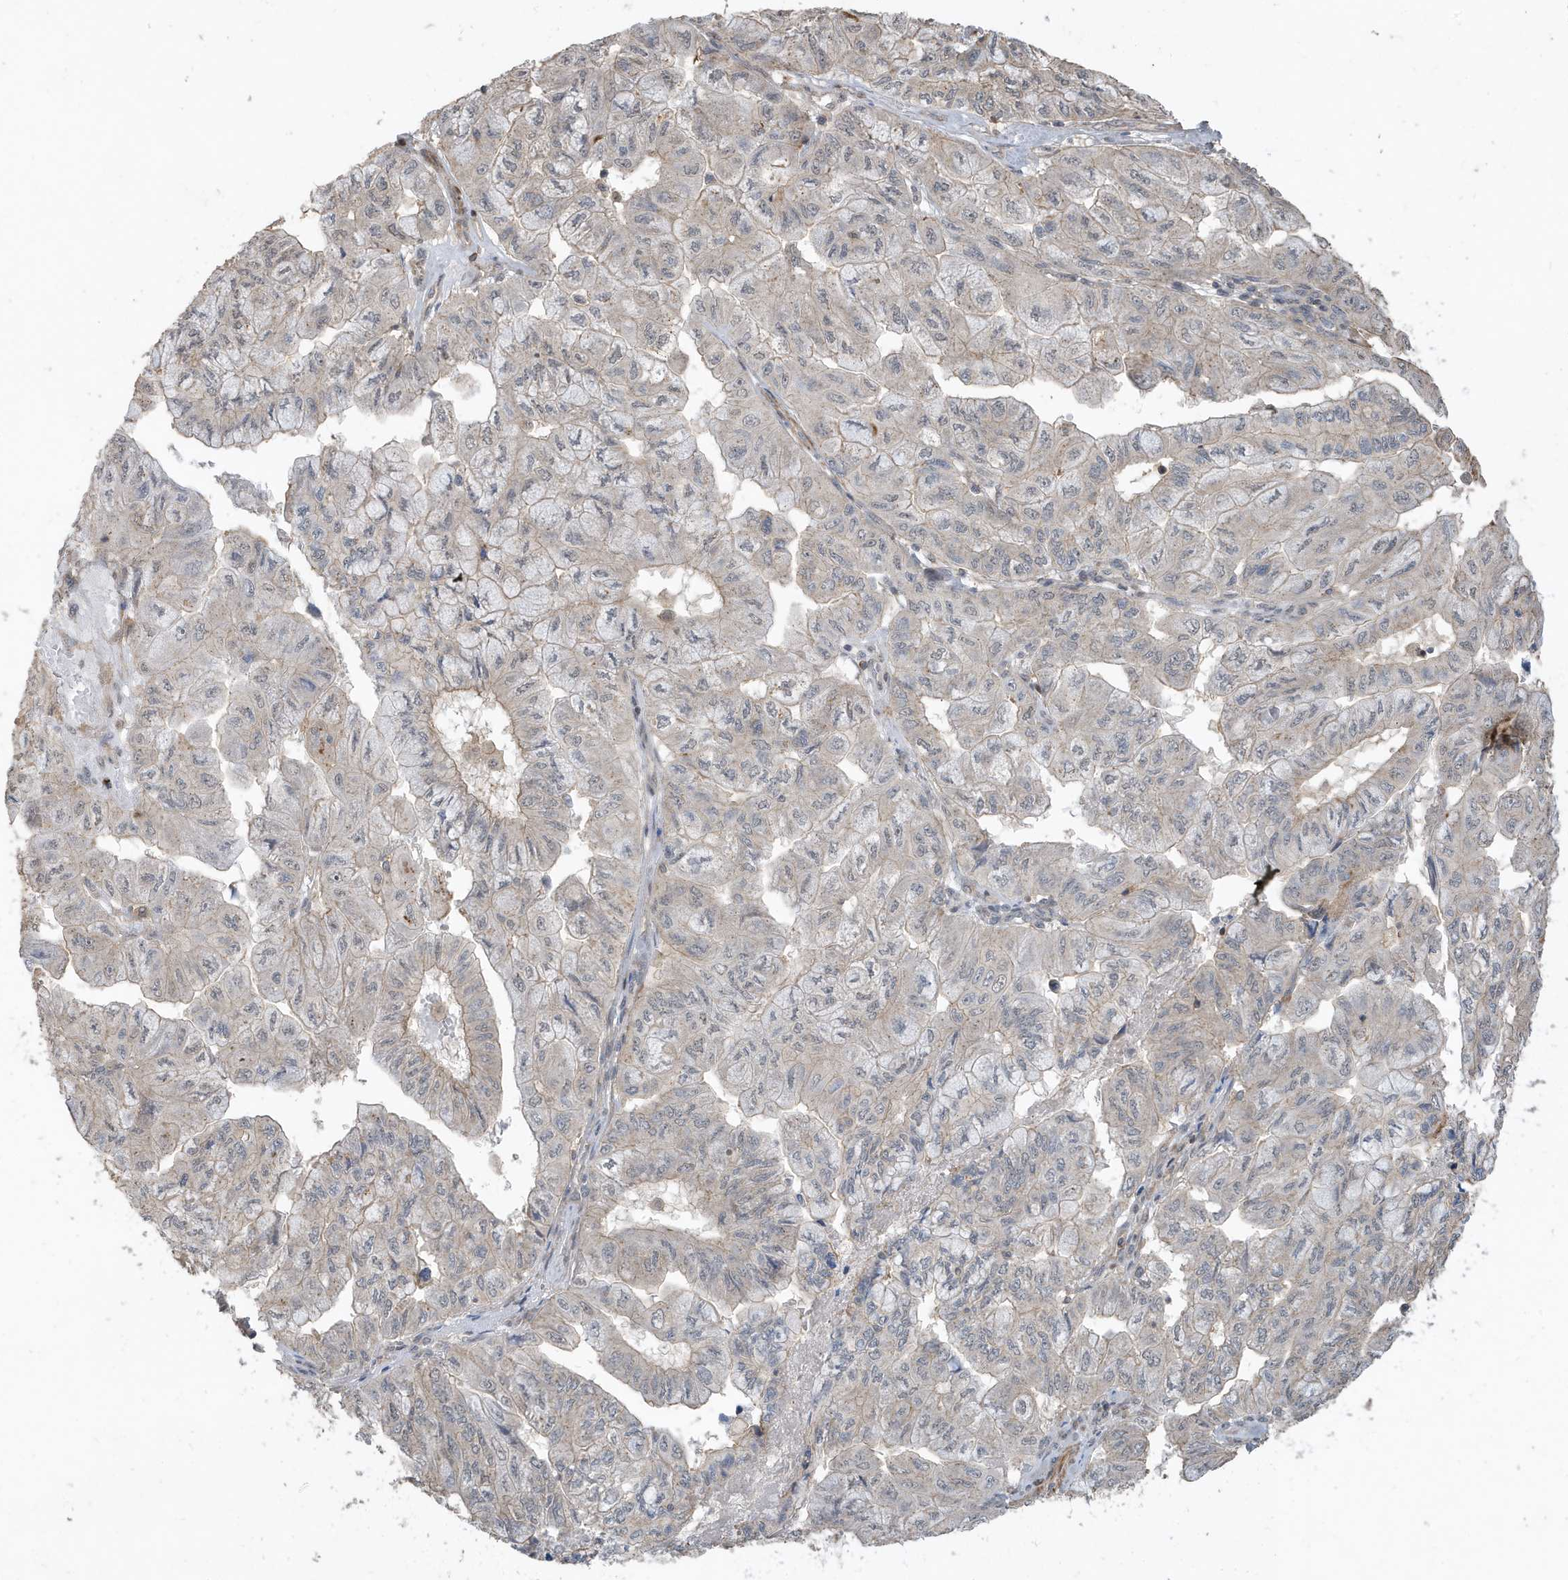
{"staining": {"intensity": "weak", "quantity": "<25%", "location": "cytoplasmic/membranous"}, "tissue": "pancreatic cancer", "cell_type": "Tumor cells", "image_type": "cancer", "snomed": [{"axis": "morphology", "description": "Adenocarcinoma, NOS"}, {"axis": "topography", "description": "Pancreas"}], "caption": "Tumor cells are negative for protein expression in human pancreatic adenocarcinoma.", "gene": "PRRT3", "patient": {"sex": "male", "age": 51}}